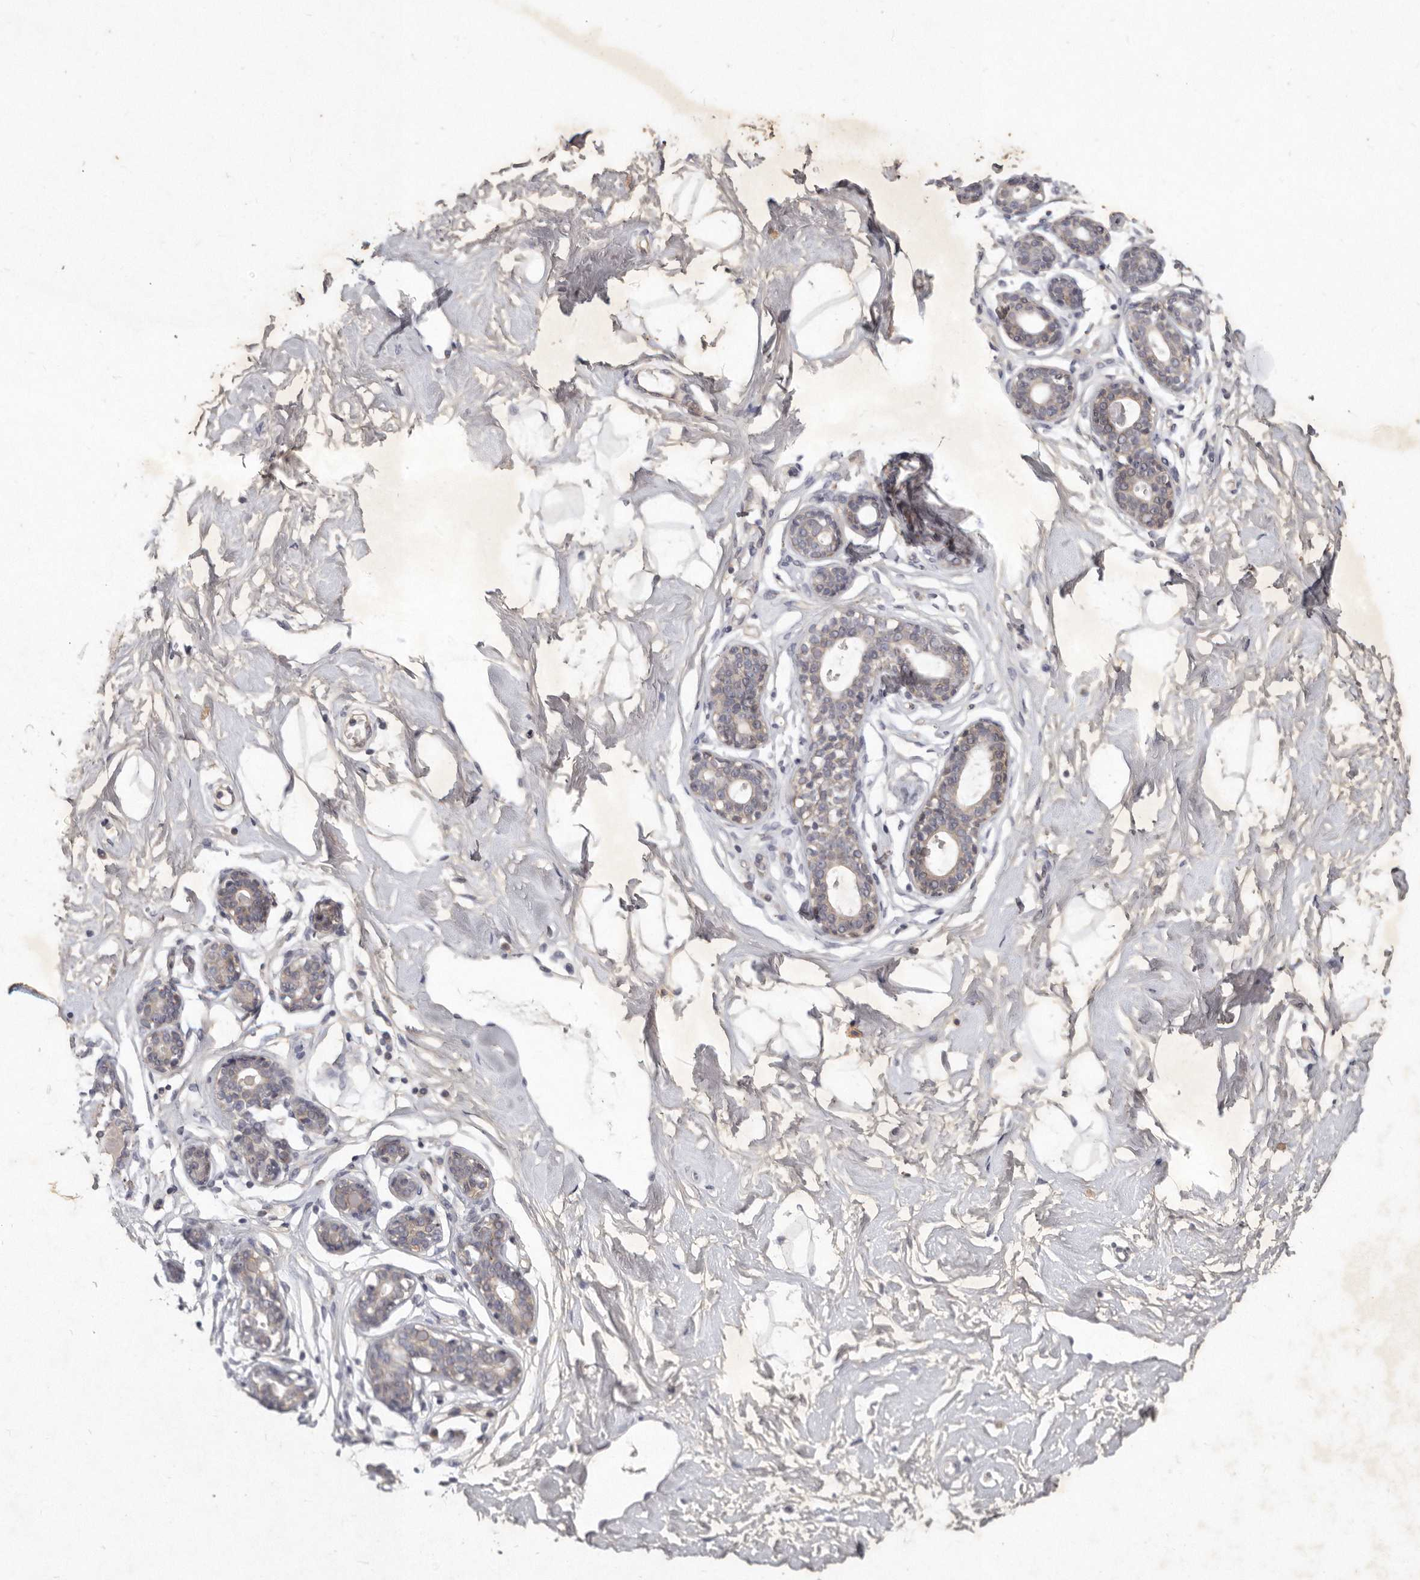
{"staining": {"intensity": "negative", "quantity": "none", "location": "none"}, "tissue": "breast", "cell_type": "Adipocytes", "image_type": "normal", "snomed": [{"axis": "morphology", "description": "Normal tissue, NOS"}, {"axis": "morphology", "description": "Adenoma, NOS"}, {"axis": "topography", "description": "Breast"}], "caption": "Histopathology image shows no significant protein staining in adipocytes of unremarkable breast. Brightfield microscopy of IHC stained with DAB (brown) and hematoxylin (blue), captured at high magnification.", "gene": "SLC22A1", "patient": {"sex": "female", "age": 23}}